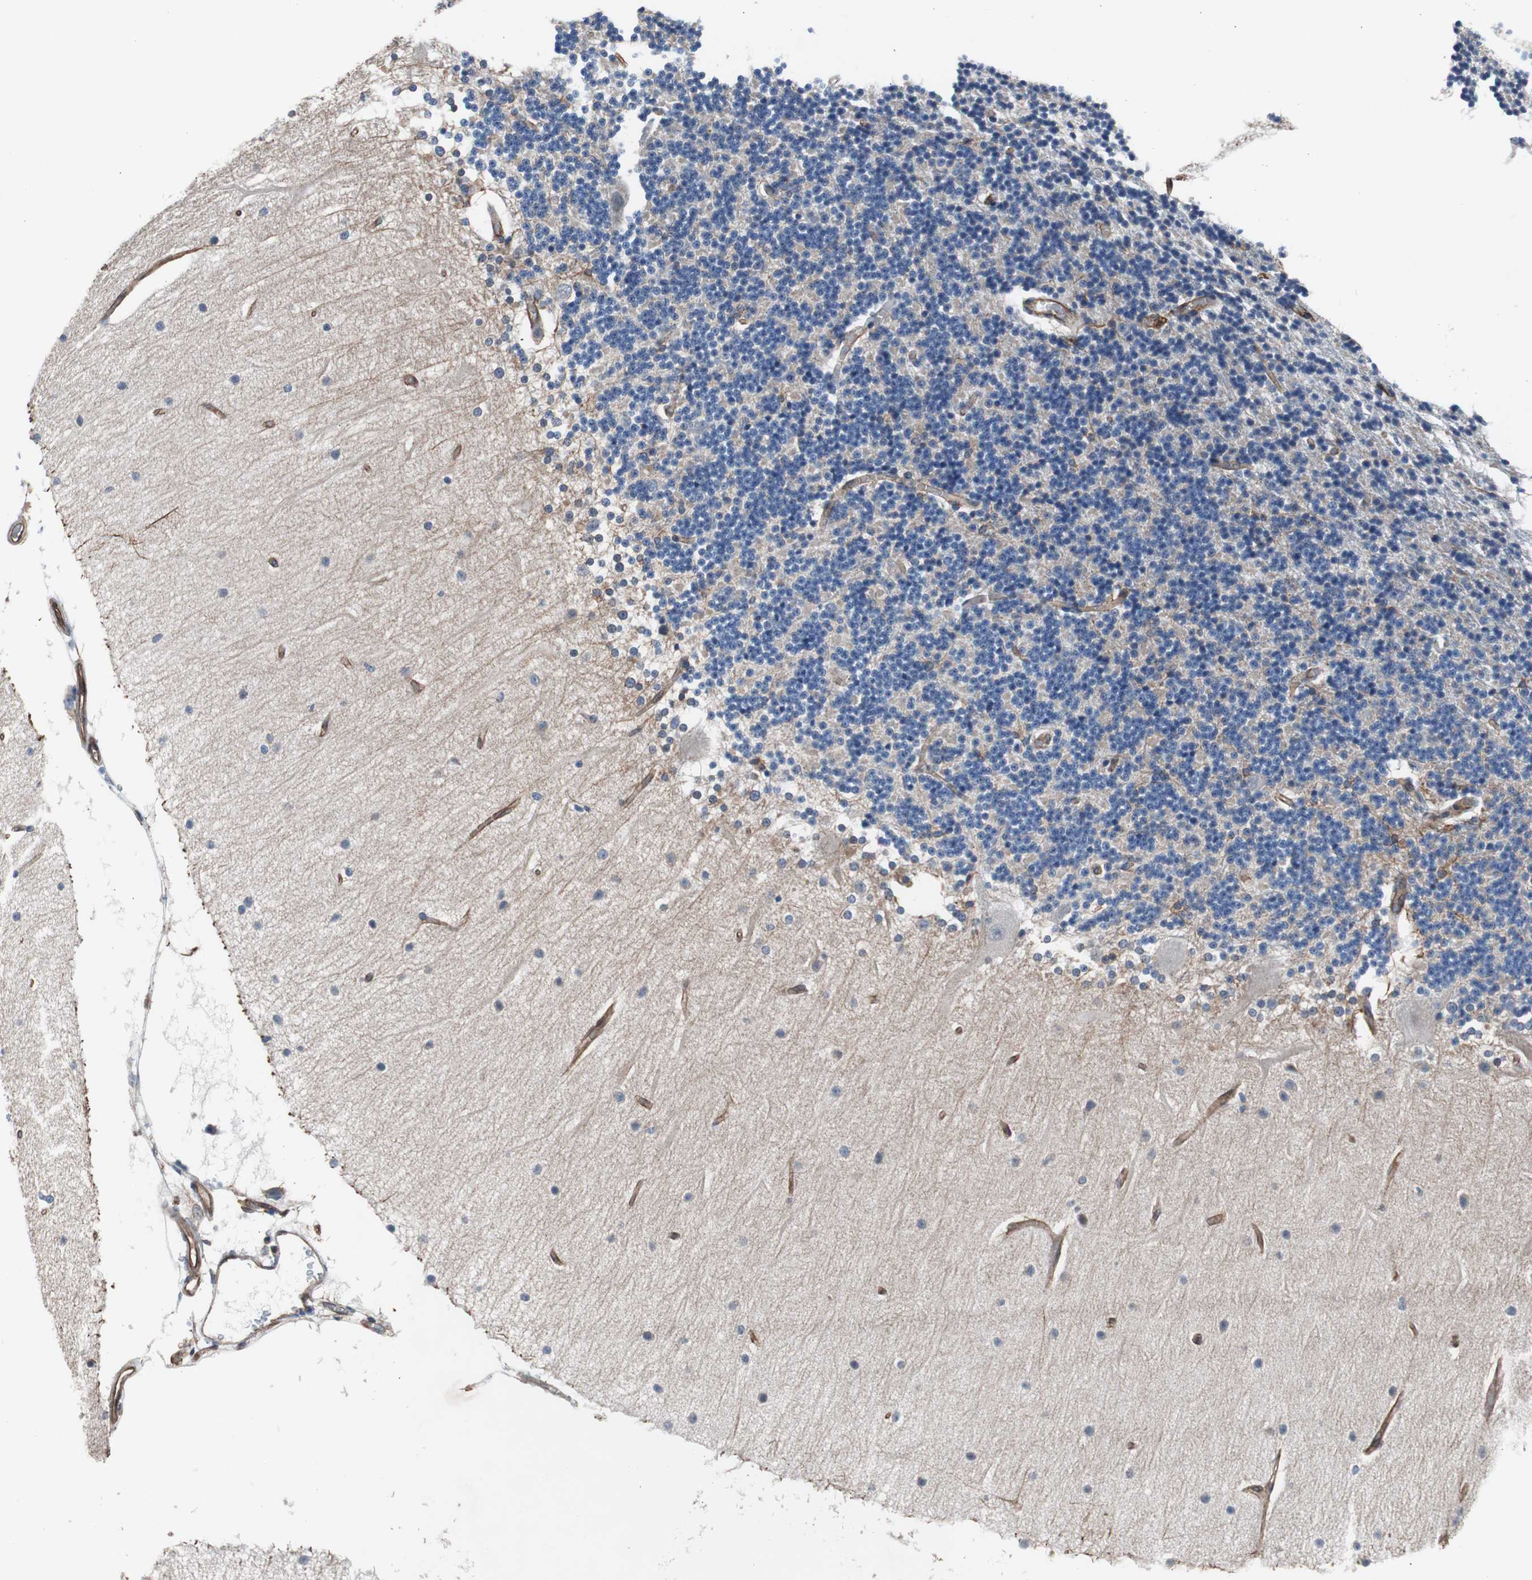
{"staining": {"intensity": "negative", "quantity": "none", "location": "none"}, "tissue": "cerebellum", "cell_type": "Cells in granular layer", "image_type": "normal", "snomed": [{"axis": "morphology", "description": "Normal tissue, NOS"}, {"axis": "topography", "description": "Cerebellum"}], "caption": "IHC image of unremarkable cerebellum: human cerebellum stained with DAB exhibits no significant protein expression in cells in granular layer.", "gene": "KIF3B", "patient": {"sex": "female", "age": 54}}